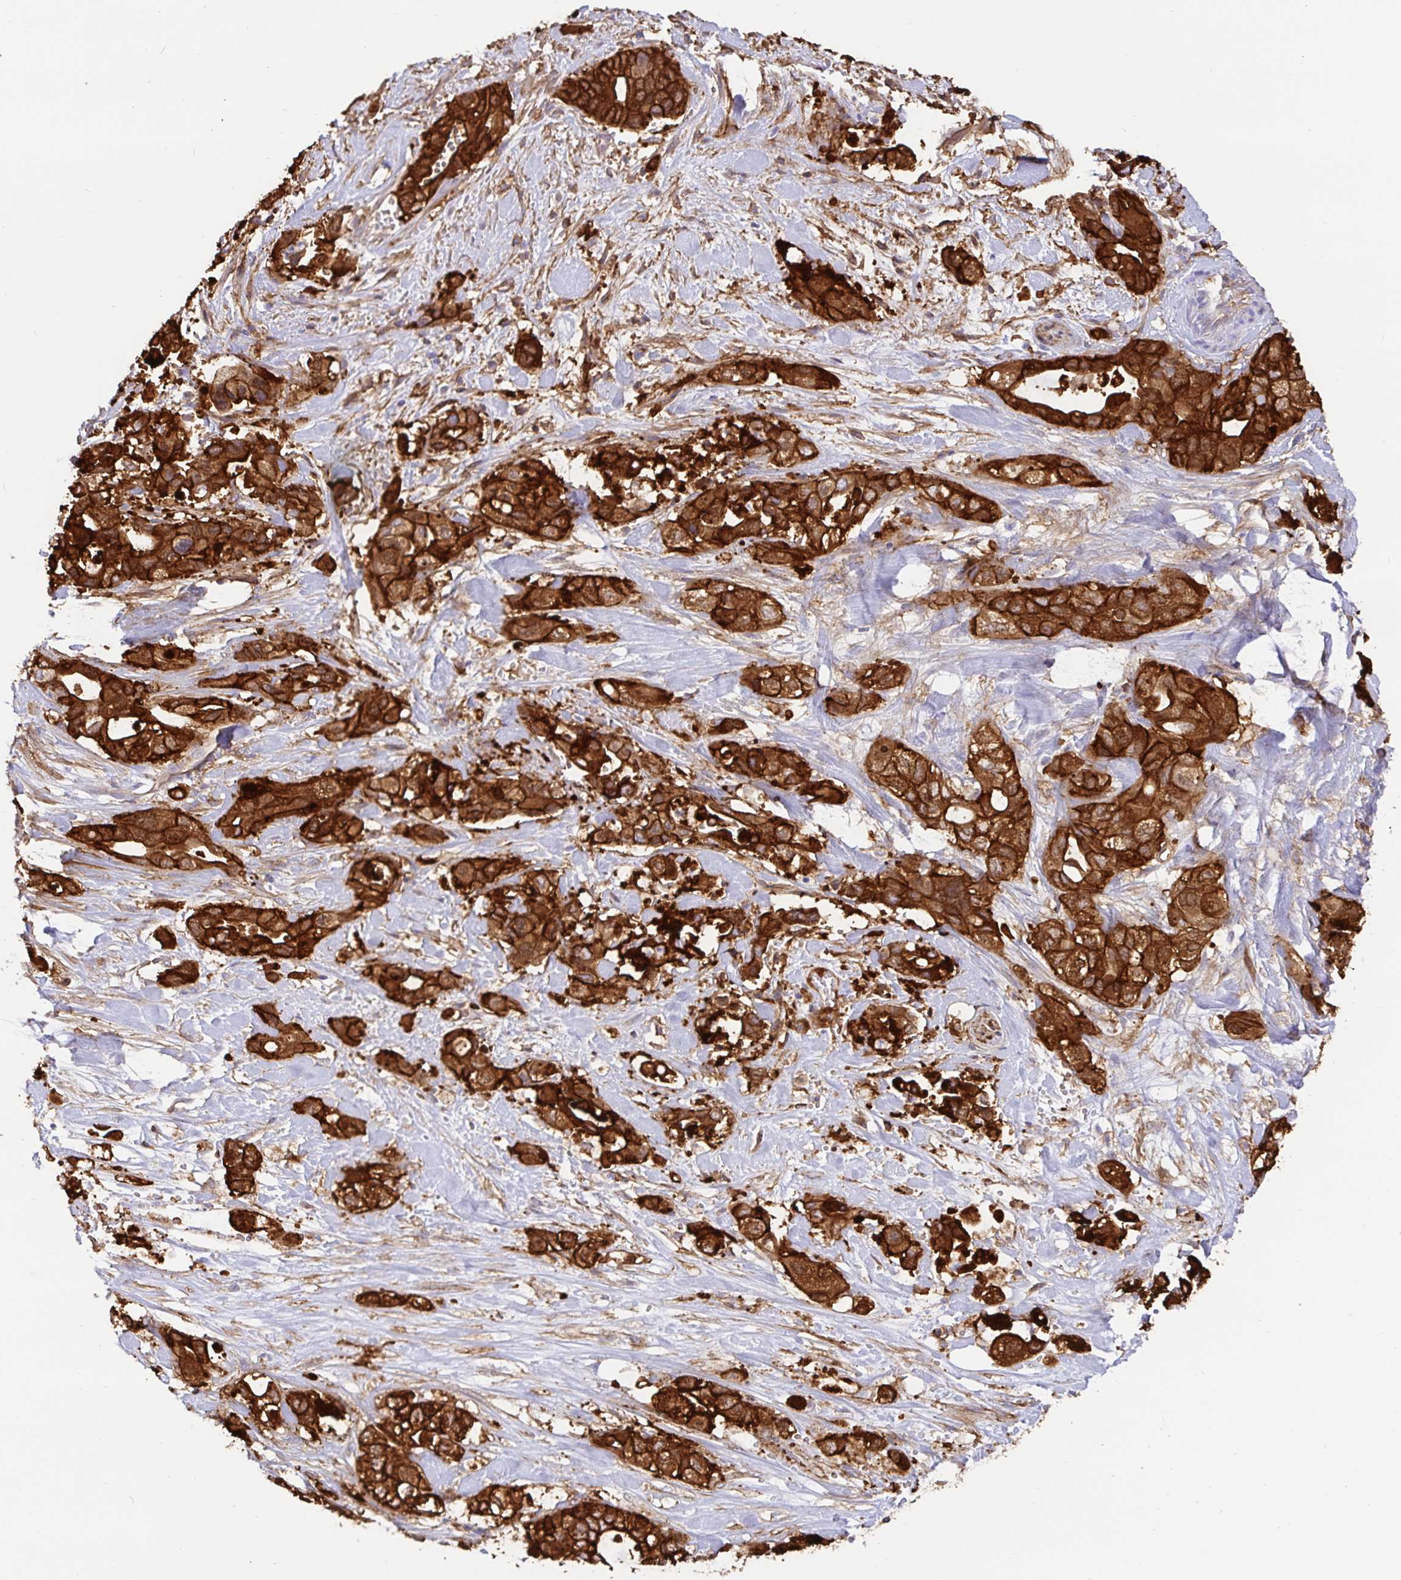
{"staining": {"intensity": "strong", "quantity": ">75%", "location": "cytoplasmic/membranous"}, "tissue": "pancreatic cancer", "cell_type": "Tumor cells", "image_type": "cancer", "snomed": [{"axis": "morphology", "description": "Adenocarcinoma, NOS"}, {"axis": "topography", "description": "Pancreas"}], "caption": "Tumor cells exhibit high levels of strong cytoplasmic/membranous expression in about >75% of cells in human pancreatic adenocarcinoma. (IHC, brightfield microscopy, high magnification).", "gene": "ANXA2", "patient": {"sex": "male", "age": 44}}